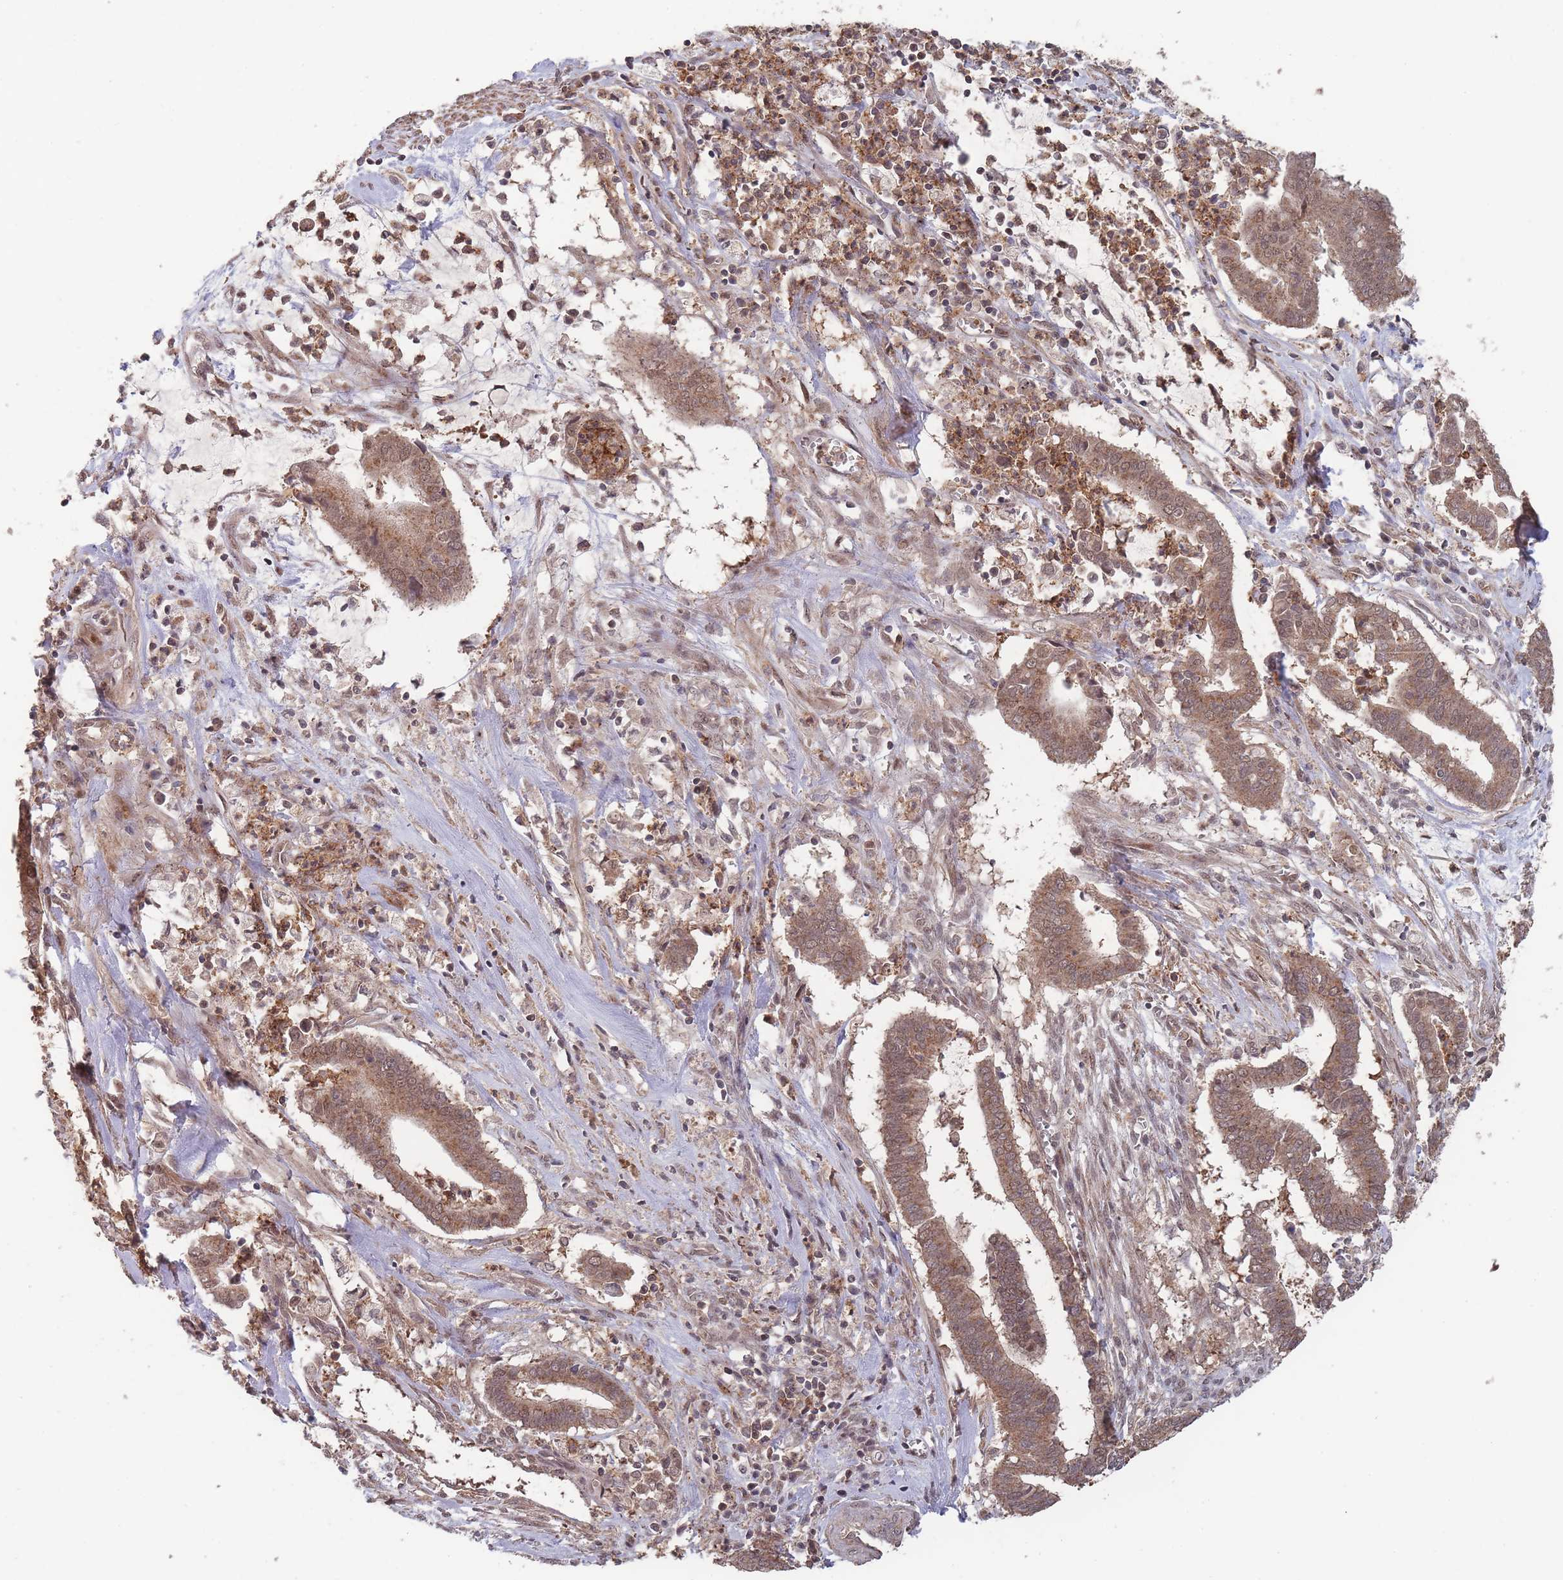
{"staining": {"intensity": "moderate", "quantity": ">75%", "location": "cytoplasmic/membranous,nuclear"}, "tissue": "cervical cancer", "cell_type": "Tumor cells", "image_type": "cancer", "snomed": [{"axis": "morphology", "description": "Adenocarcinoma, NOS"}, {"axis": "topography", "description": "Cervix"}], "caption": "This is a histology image of IHC staining of adenocarcinoma (cervical), which shows moderate staining in the cytoplasmic/membranous and nuclear of tumor cells.", "gene": "SF3B1", "patient": {"sex": "female", "age": 44}}